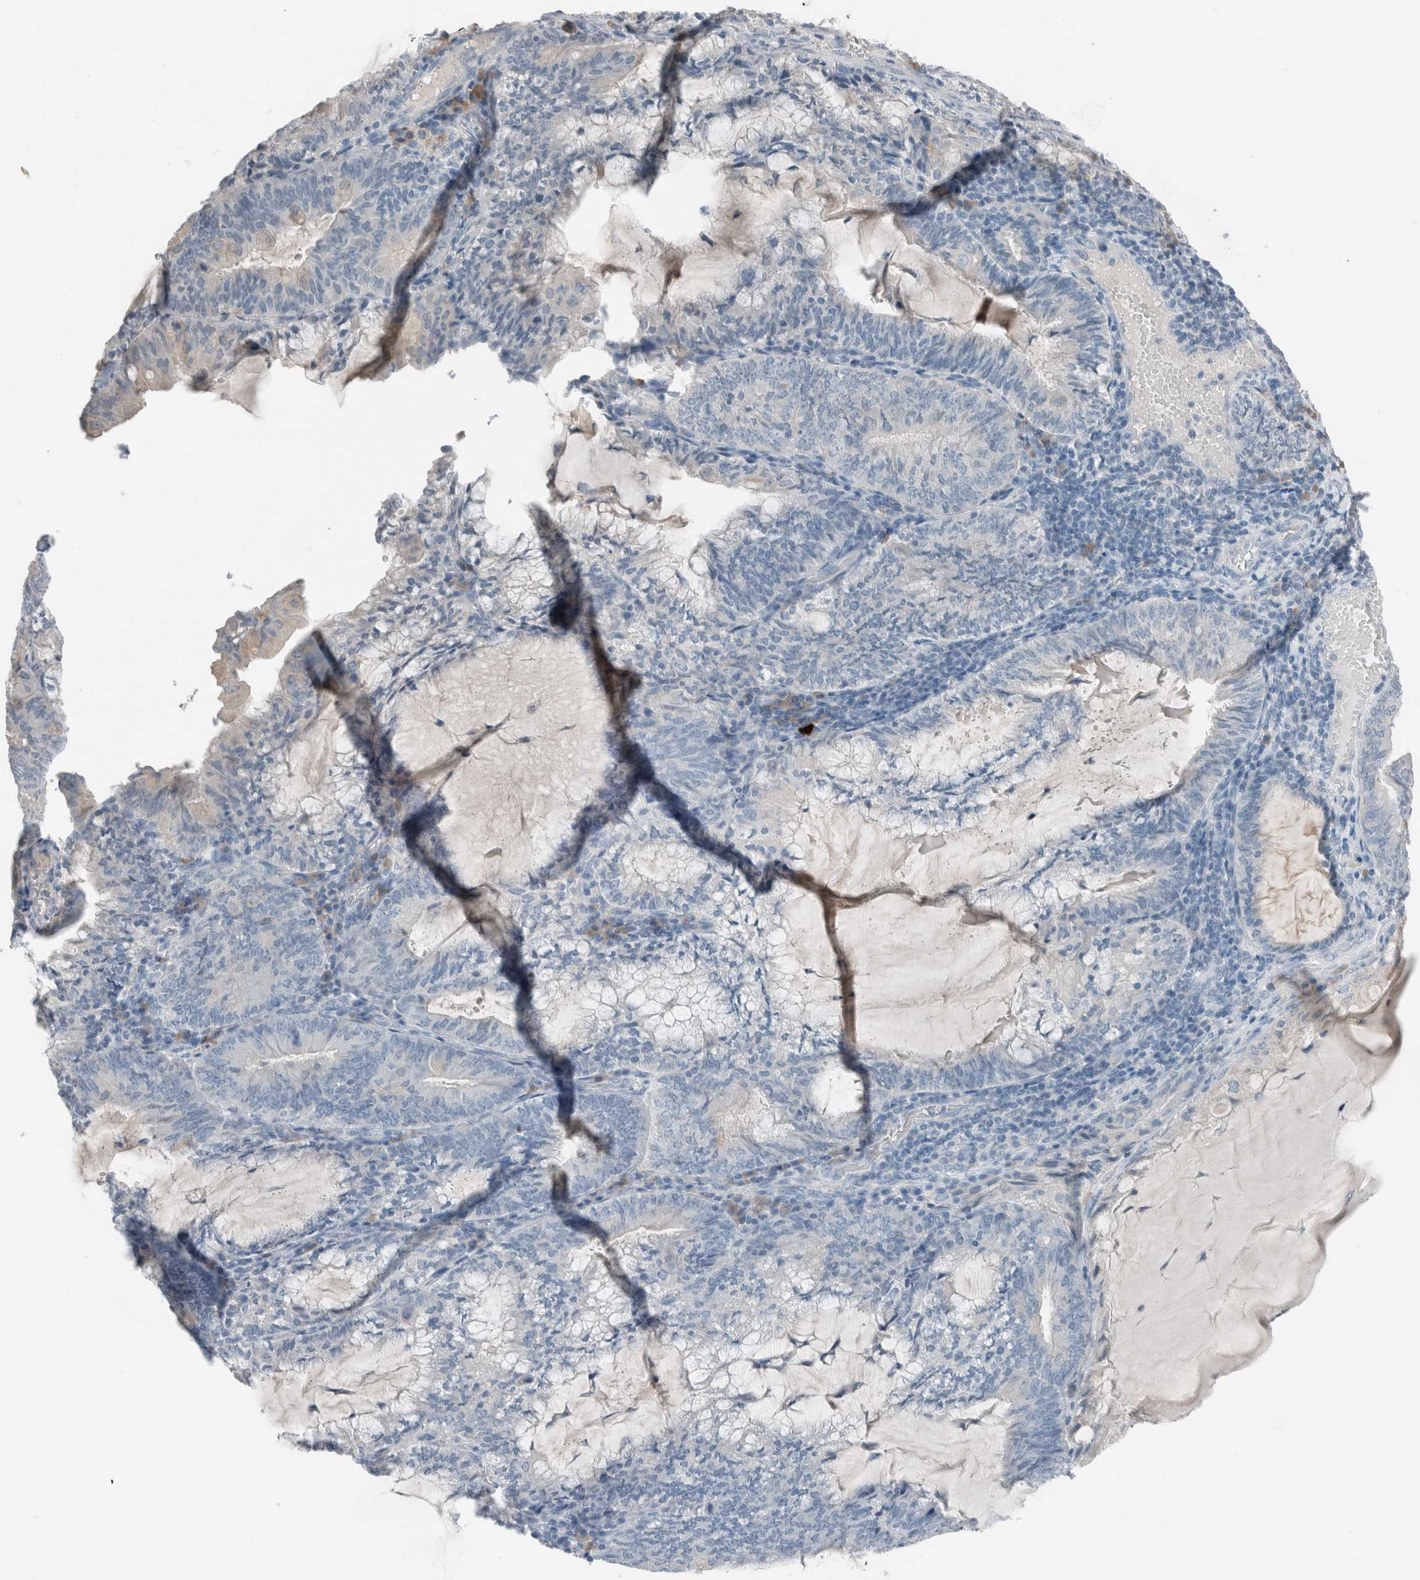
{"staining": {"intensity": "negative", "quantity": "none", "location": "none"}, "tissue": "endometrial cancer", "cell_type": "Tumor cells", "image_type": "cancer", "snomed": [{"axis": "morphology", "description": "Adenocarcinoma, NOS"}, {"axis": "topography", "description": "Endometrium"}], "caption": "This is an IHC photomicrograph of human endometrial cancer (adenocarcinoma). There is no staining in tumor cells.", "gene": "DUOX1", "patient": {"sex": "female", "age": 81}}